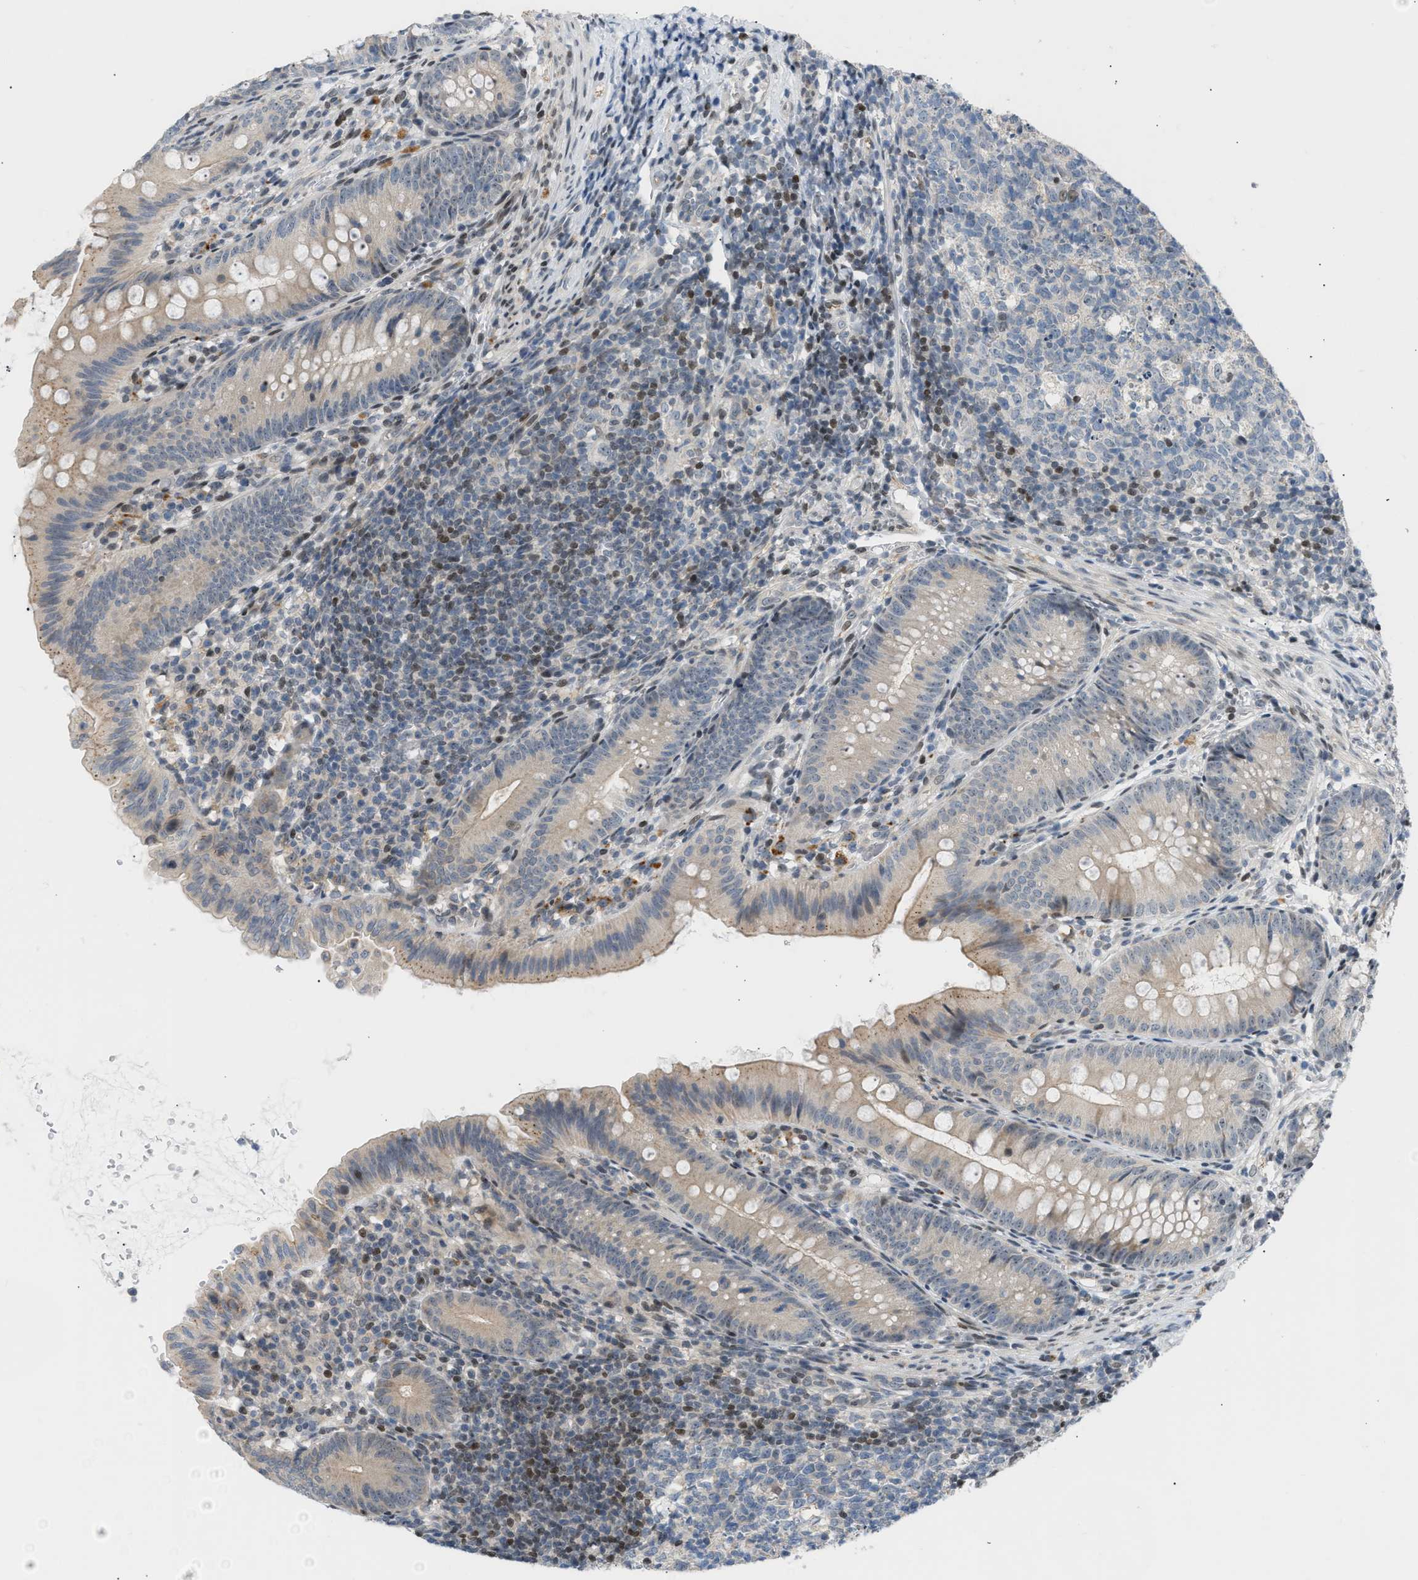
{"staining": {"intensity": "moderate", "quantity": "<25%", "location": "cytoplasmic/membranous"}, "tissue": "appendix", "cell_type": "Glandular cells", "image_type": "normal", "snomed": [{"axis": "morphology", "description": "Normal tissue, NOS"}, {"axis": "topography", "description": "Appendix"}], "caption": "Appendix stained for a protein exhibits moderate cytoplasmic/membranous positivity in glandular cells. The staining is performed using DAB brown chromogen to label protein expression. The nuclei are counter-stained blue using hematoxylin.", "gene": "NPS", "patient": {"sex": "male", "age": 1}}